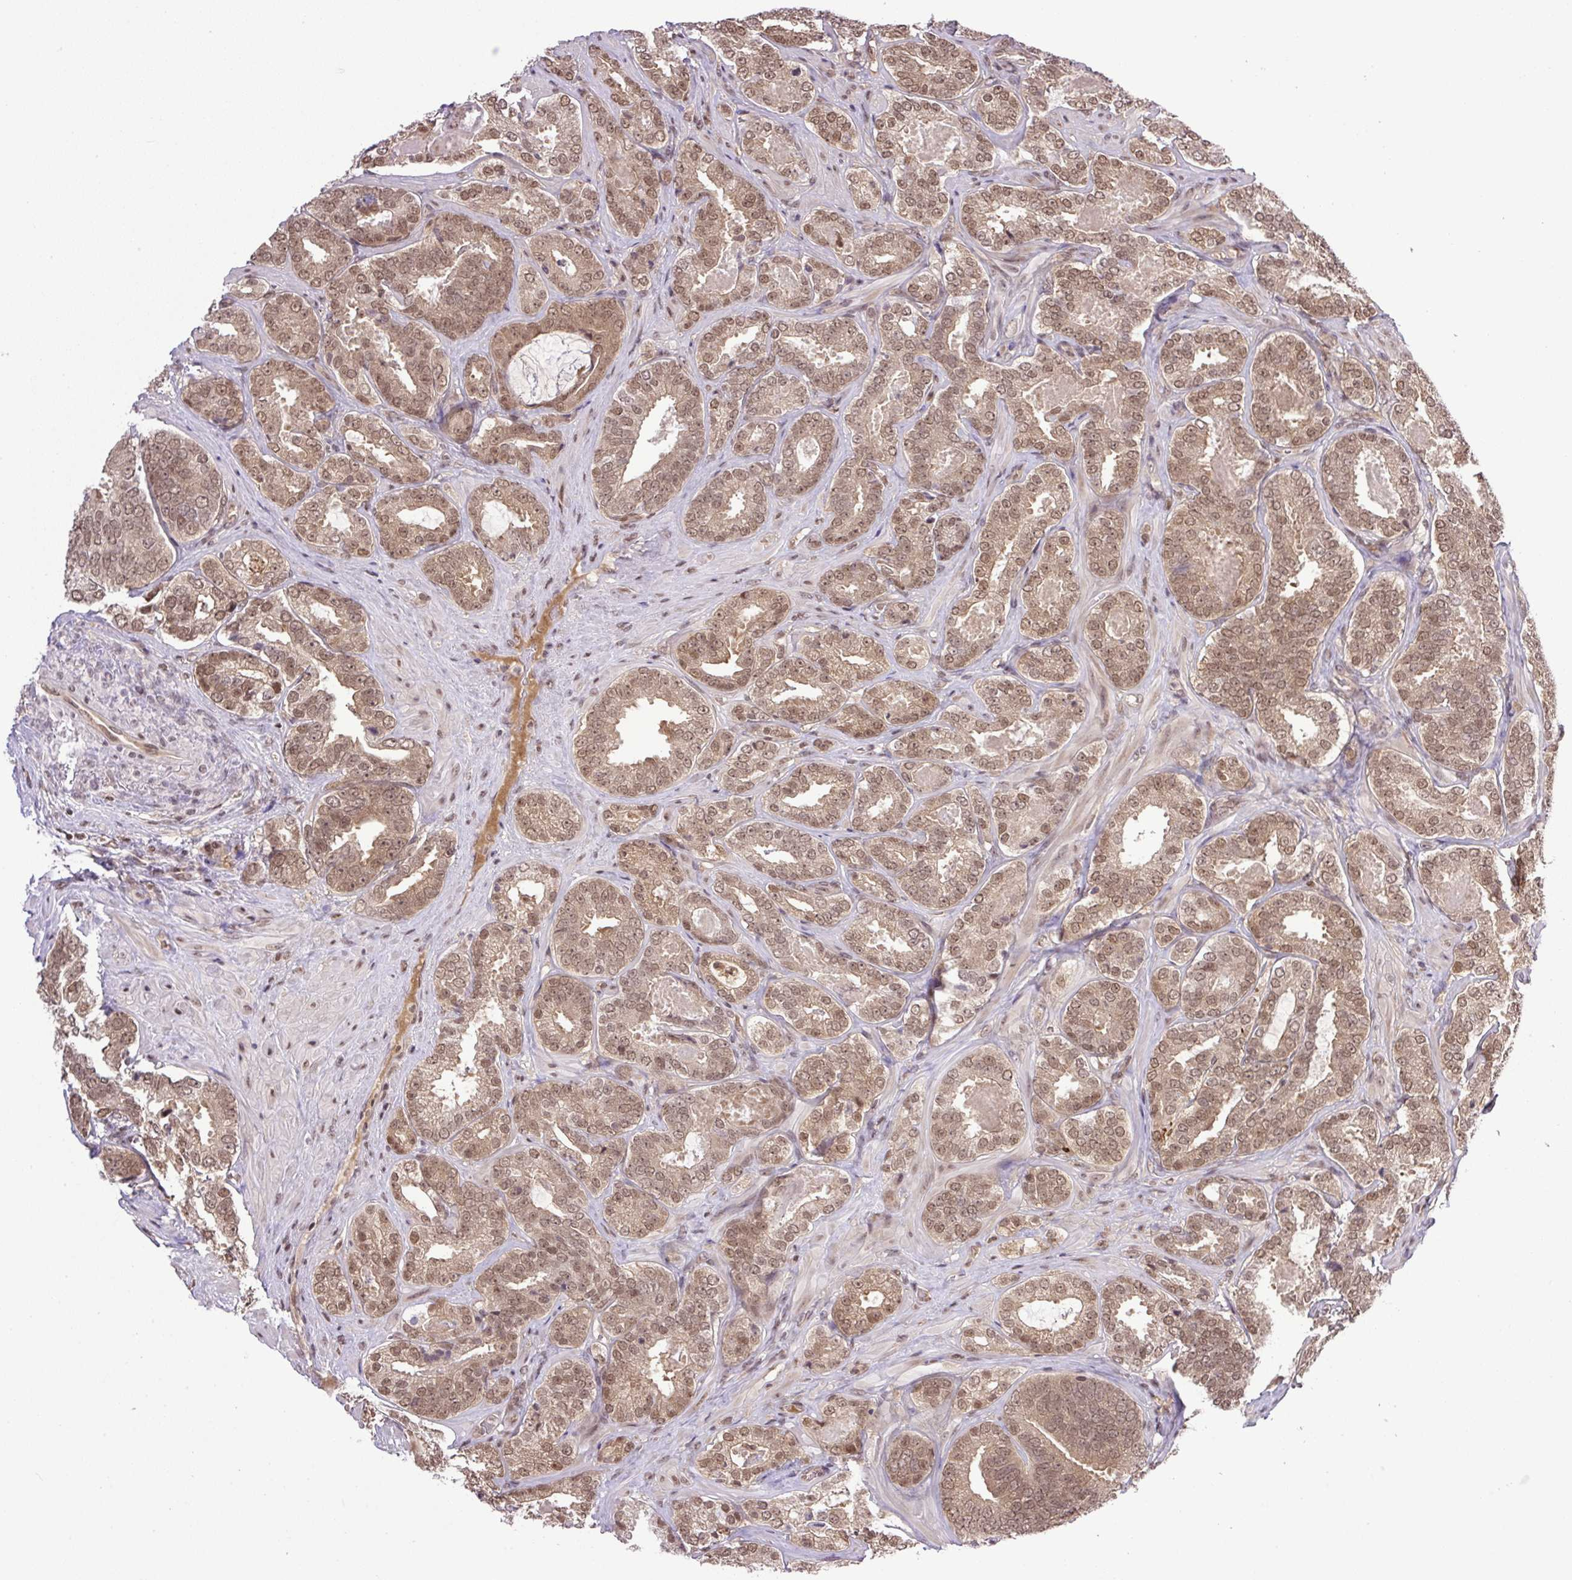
{"staining": {"intensity": "moderate", "quantity": ">75%", "location": "cytoplasmic/membranous,nuclear"}, "tissue": "prostate cancer", "cell_type": "Tumor cells", "image_type": "cancer", "snomed": [{"axis": "morphology", "description": "Adenocarcinoma, High grade"}, {"axis": "topography", "description": "Prostate"}], "caption": "Moderate cytoplasmic/membranous and nuclear expression for a protein is seen in approximately >75% of tumor cells of high-grade adenocarcinoma (prostate) using IHC.", "gene": "SGTA", "patient": {"sex": "male", "age": 65}}